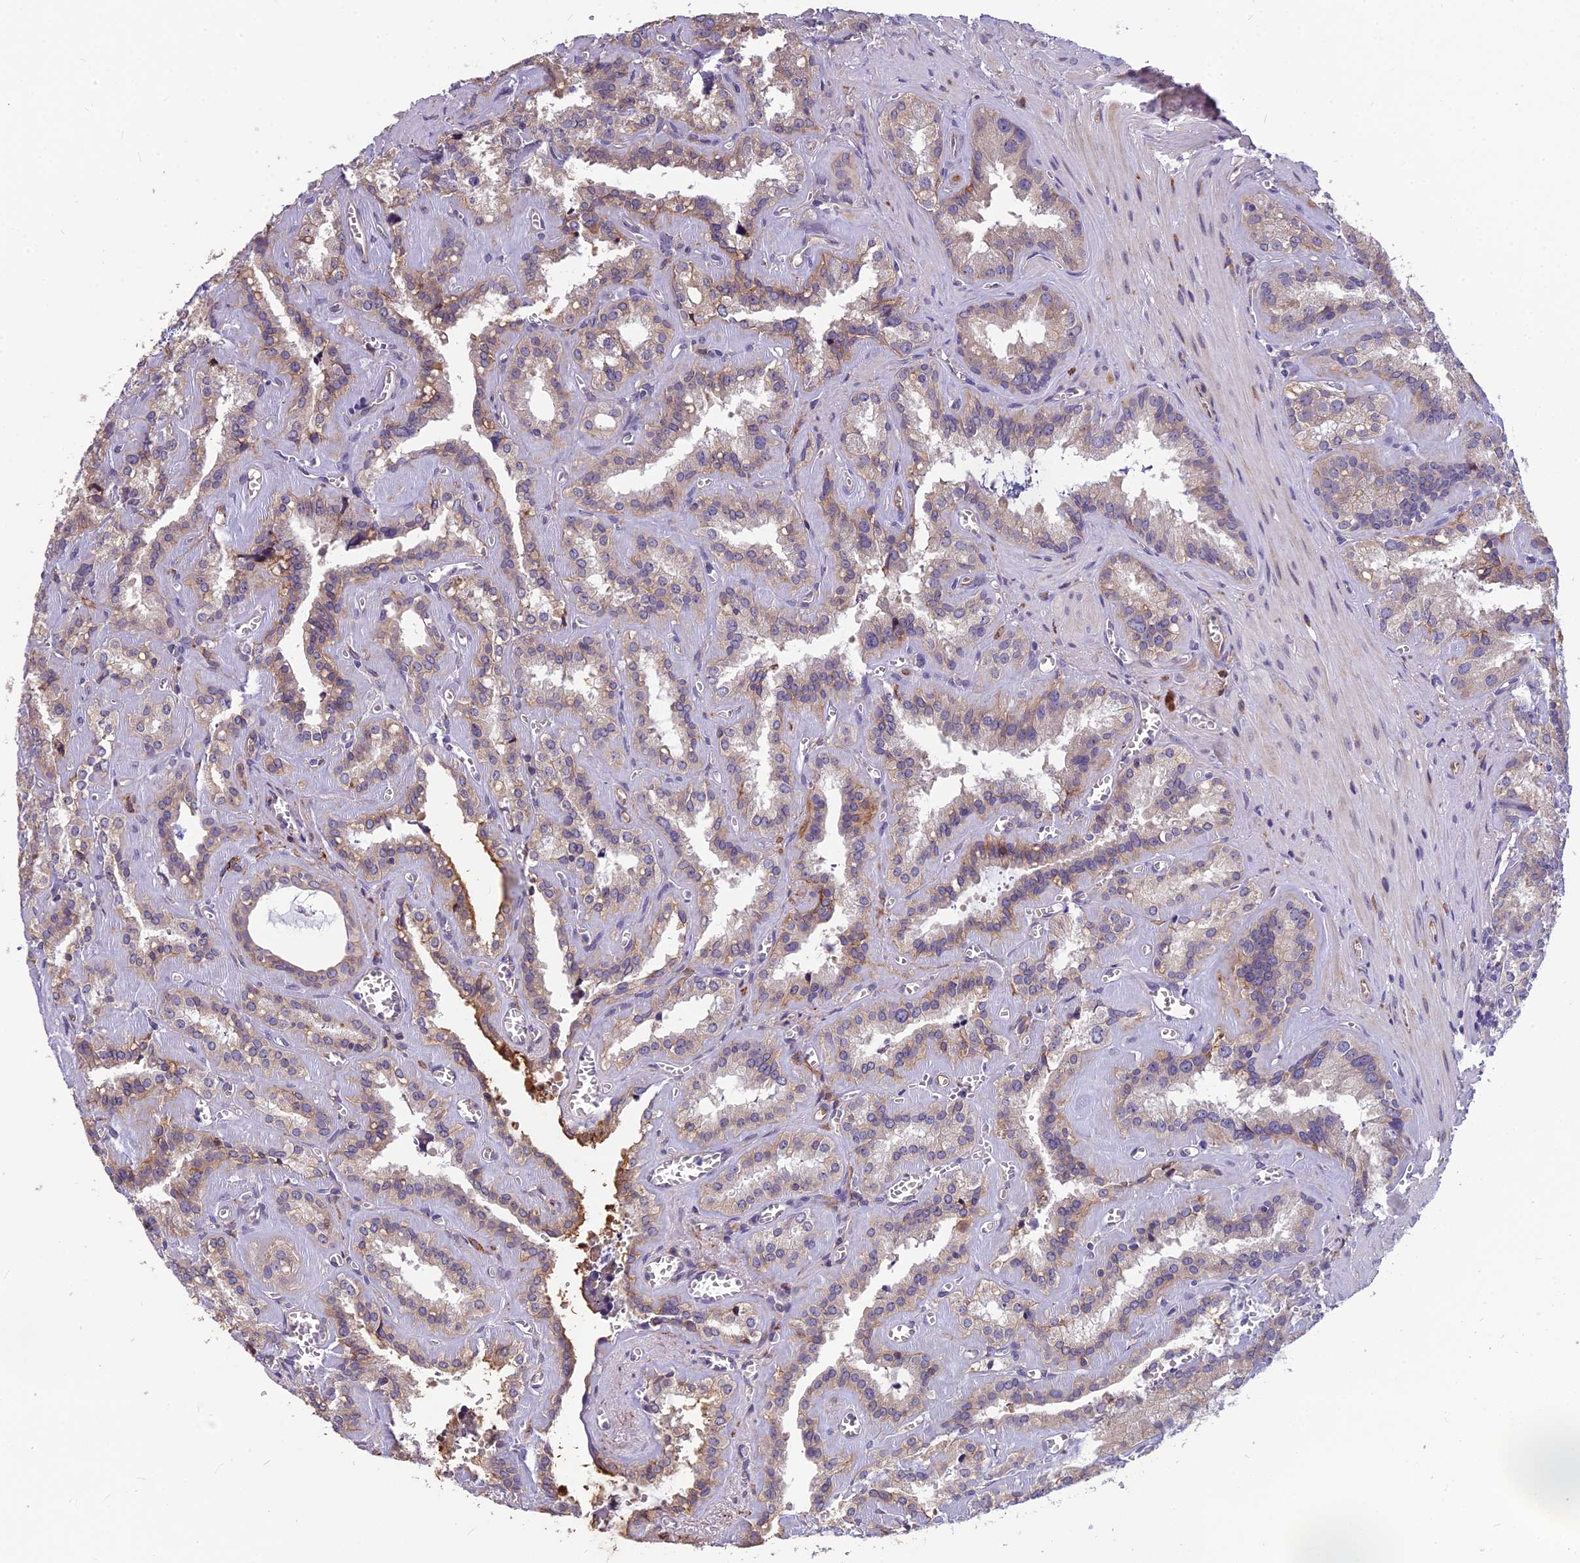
{"staining": {"intensity": "moderate", "quantity": "<25%", "location": "cytoplasmic/membranous"}, "tissue": "seminal vesicle", "cell_type": "Glandular cells", "image_type": "normal", "snomed": [{"axis": "morphology", "description": "Normal tissue, NOS"}, {"axis": "topography", "description": "Prostate"}, {"axis": "topography", "description": "Seminal veicle"}], "caption": "Immunohistochemical staining of normal human seminal vesicle exhibits low levels of moderate cytoplasmic/membranous expression in about <25% of glandular cells.", "gene": "TSPAN15", "patient": {"sex": "male", "age": 59}}